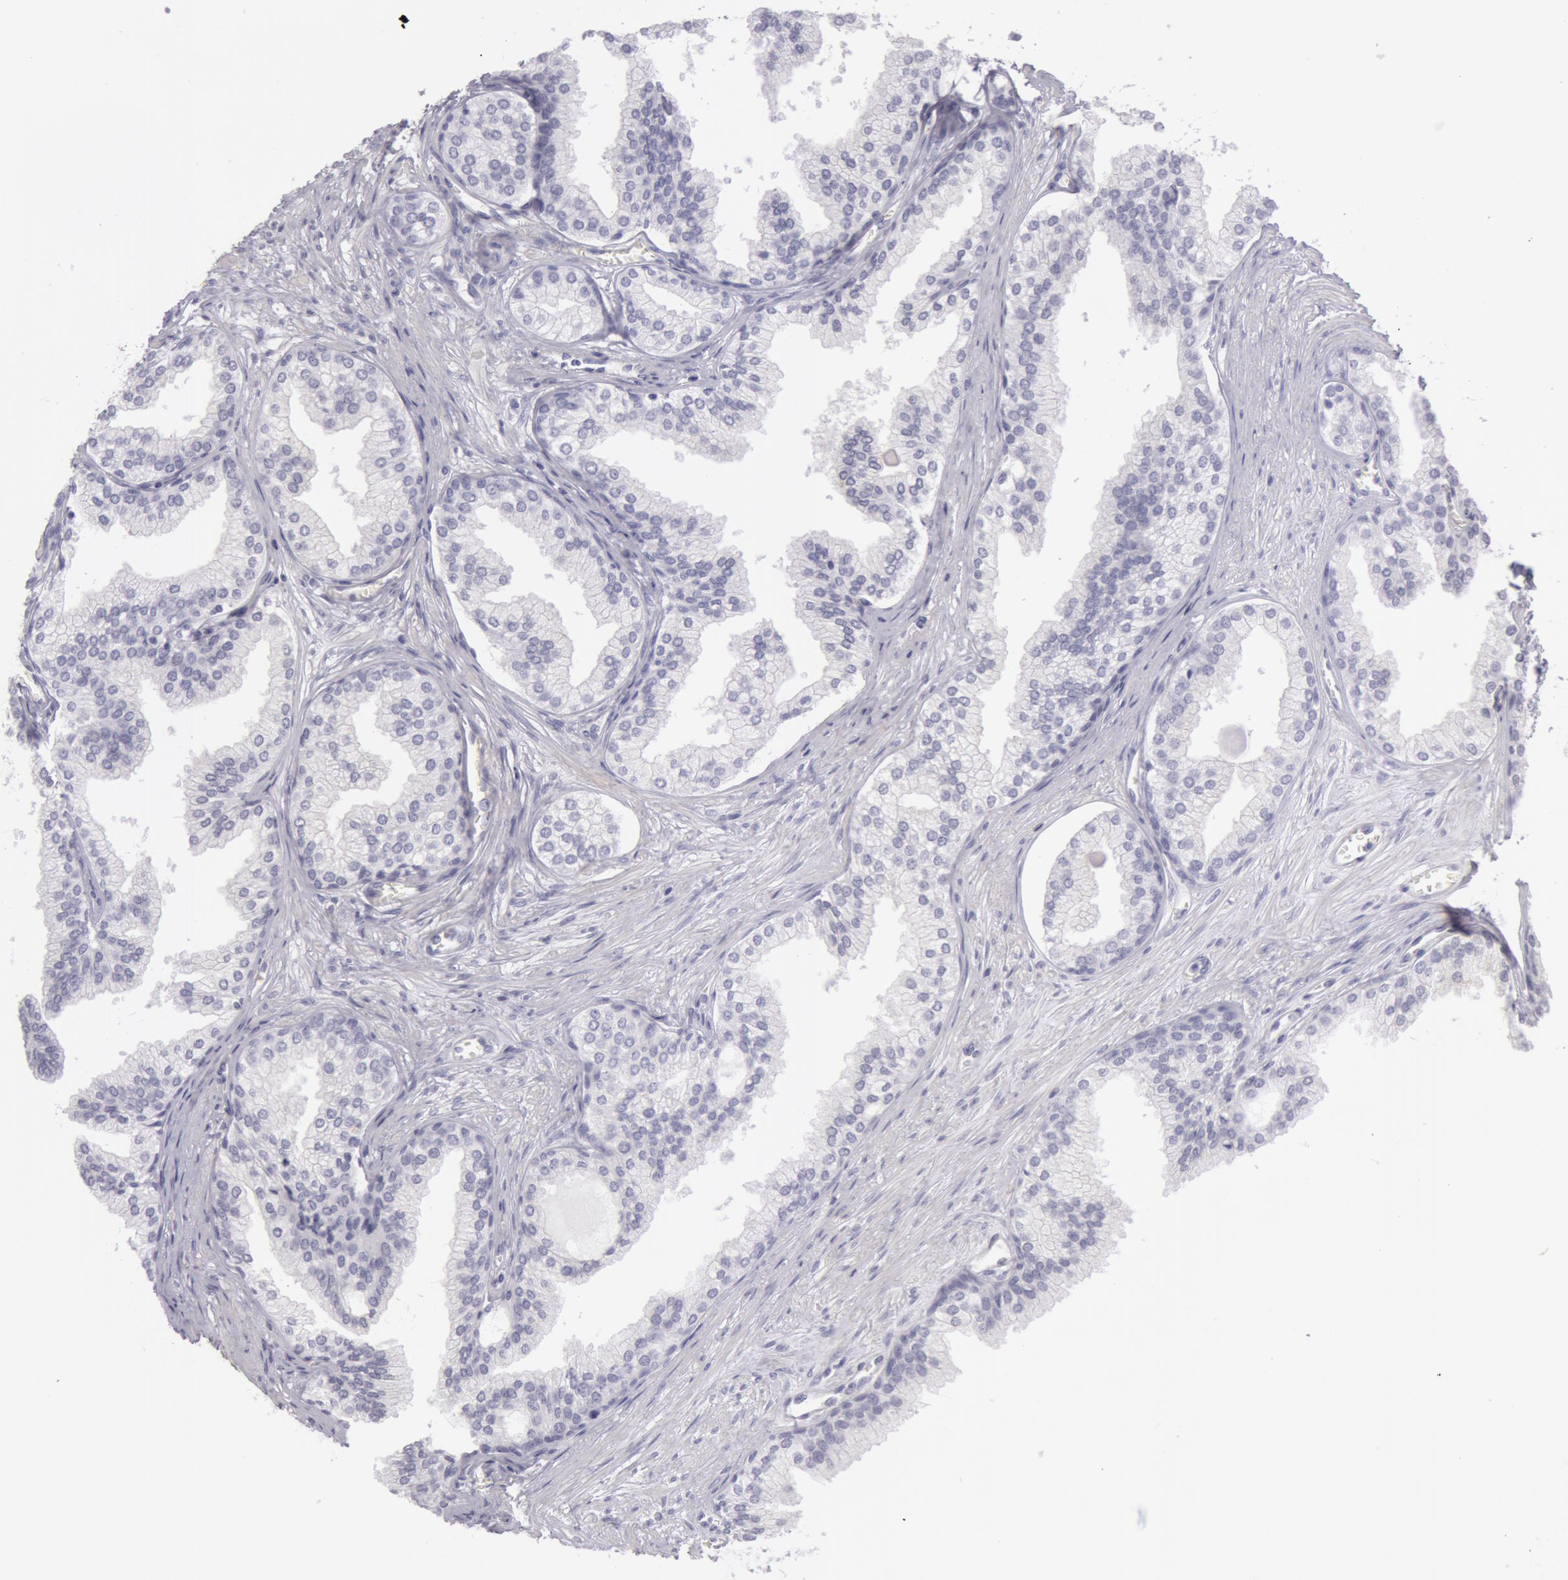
{"staining": {"intensity": "negative", "quantity": "none", "location": "none"}, "tissue": "prostate", "cell_type": "Glandular cells", "image_type": "normal", "snomed": [{"axis": "morphology", "description": "Normal tissue, NOS"}, {"axis": "topography", "description": "Prostate"}], "caption": "Histopathology image shows no protein expression in glandular cells of unremarkable prostate. The staining was performed using DAB (3,3'-diaminobenzidine) to visualize the protein expression in brown, while the nuclei were stained in blue with hematoxylin (Magnification: 20x).", "gene": "AMACR", "patient": {"sex": "male", "age": 68}}